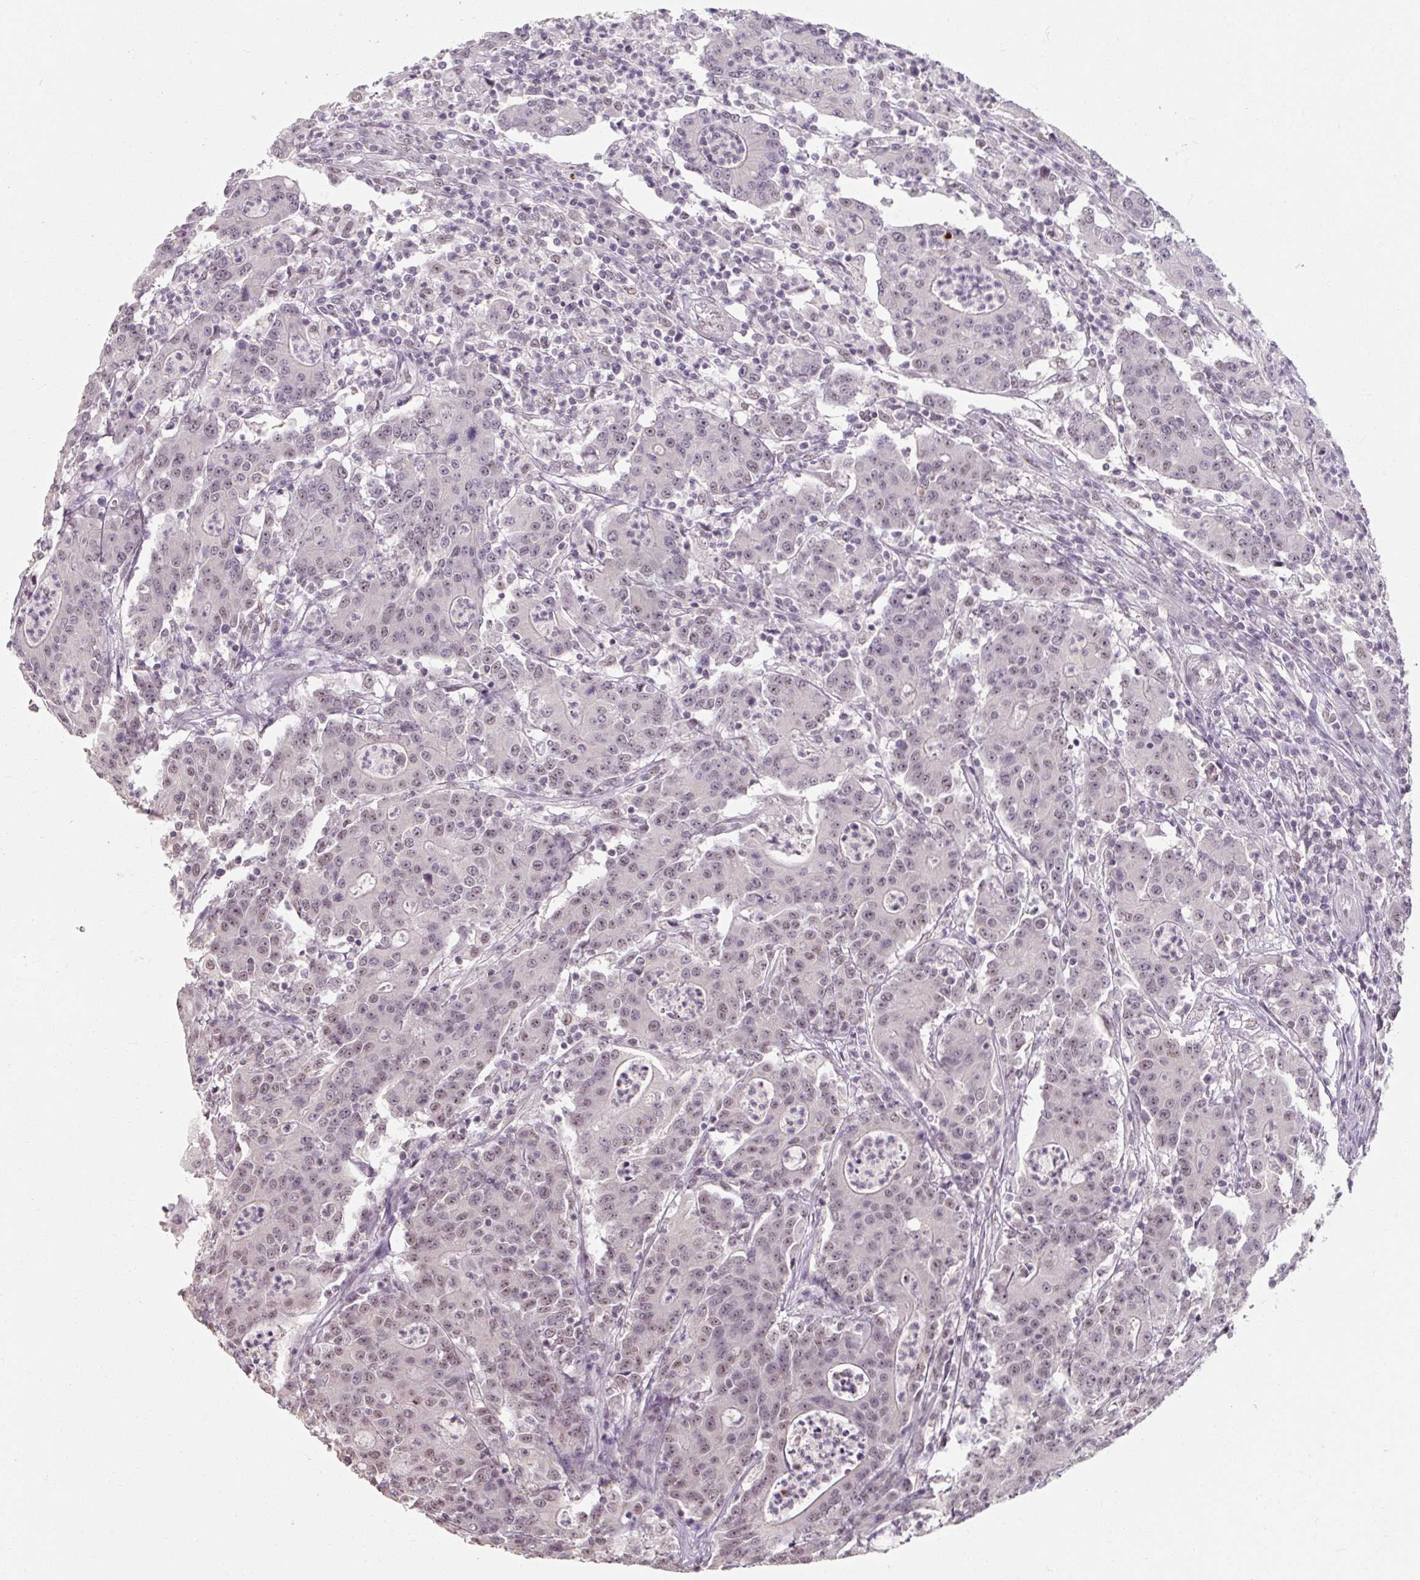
{"staining": {"intensity": "weak", "quantity": "25%-75%", "location": "nuclear"}, "tissue": "colorectal cancer", "cell_type": "Tumor cells", "image_type": "cancer", "snomed": [{"axis": "morphology", "description": "Adenocarcinoma, NOS"}, {"axis": "topography", "description": "Colon"}], "caption": "A brown stain labels weak nuclear staining of a protein in colorectal adenocarcinoma tumor cells. The protein is stained brown, and the nuclei are stained in blue (DAB IHC with brightfield microscopy, high magnification).", "gene": "ZFTRAF1", "patient": {"sex": "male", "age": 83}}